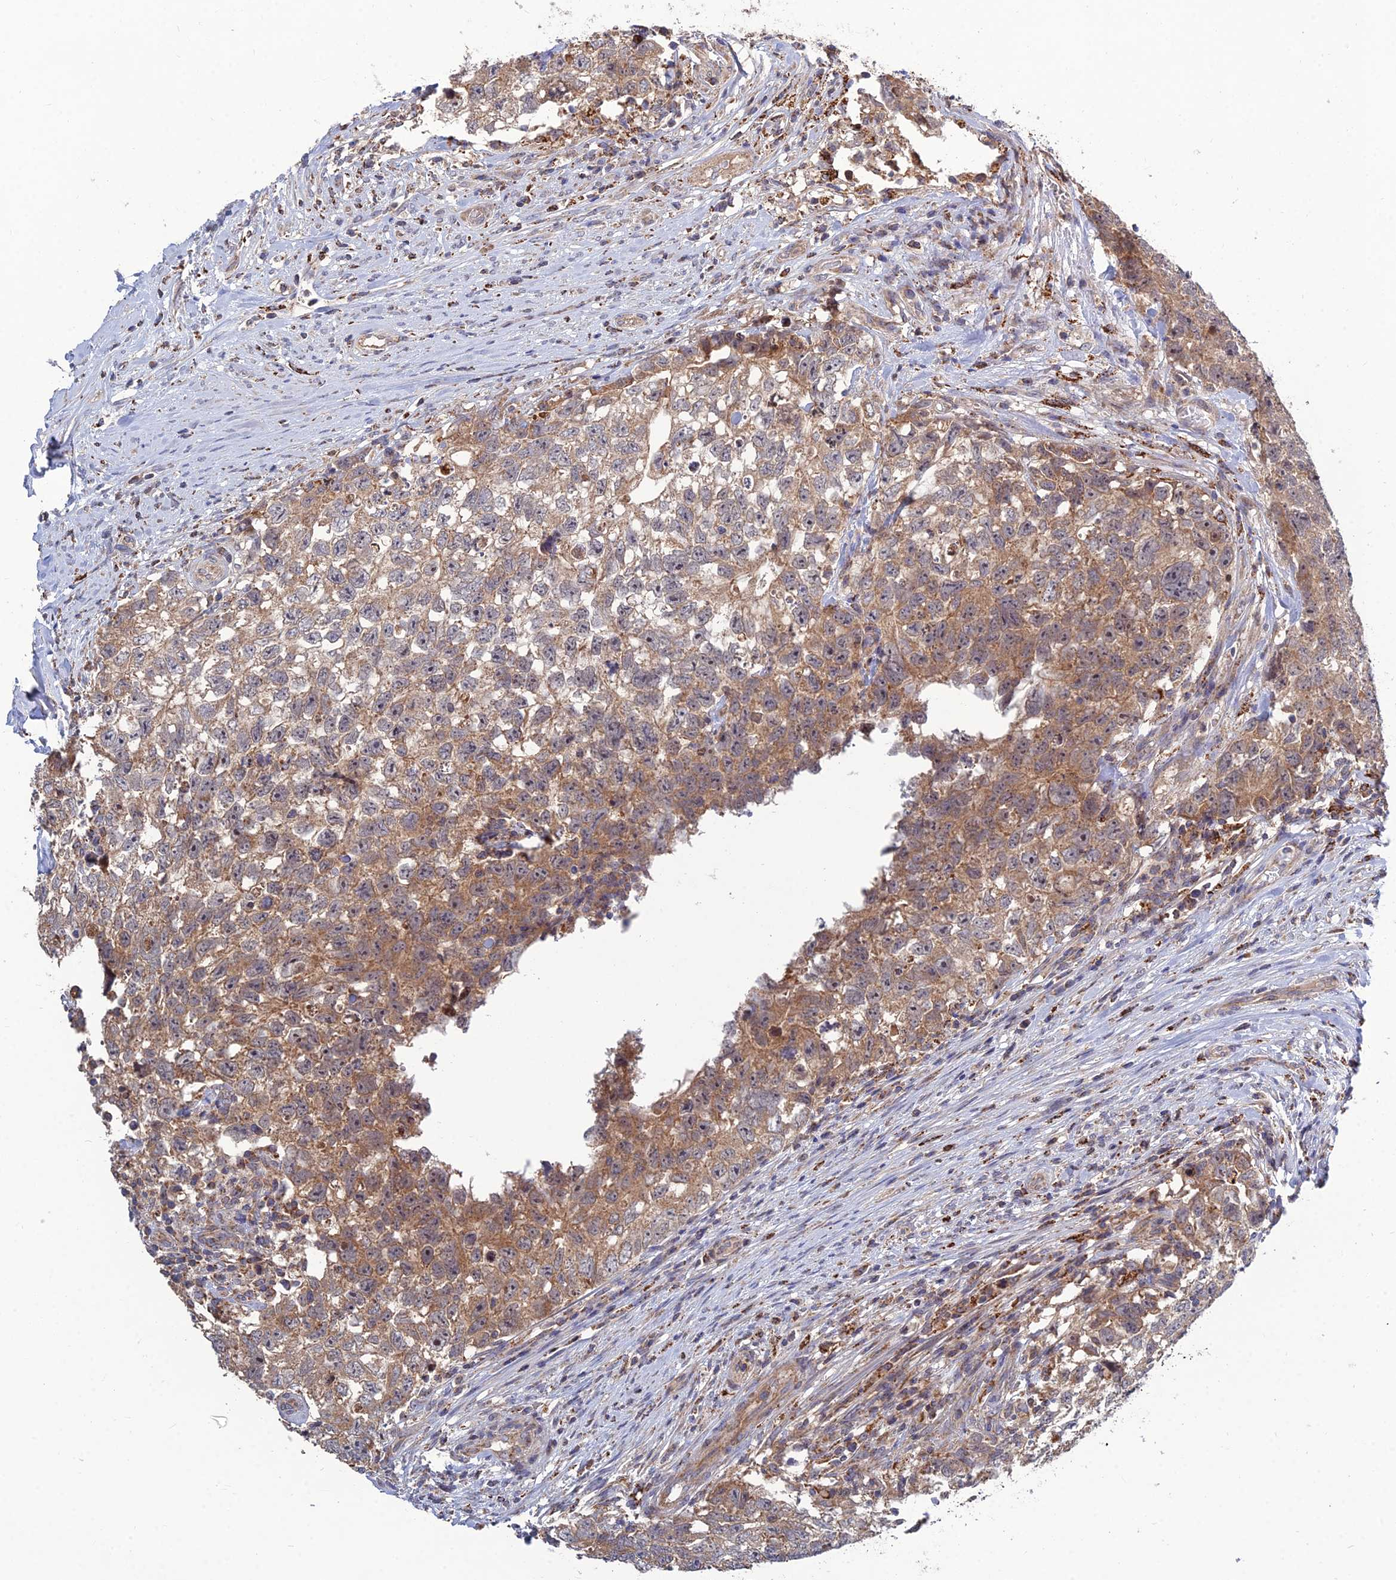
{"staining": {"intensity": "moderate", "quantity": "<25%", "location": "cytoplasmic/membranous"}, "tissue": "testis cancer", "cell_type": "Tumor cells", "image_type": "cancer", "snomed": [{"axis": "morphology", "description": "Seminoma, NOS"}, {"axis": "morphology", "description": "Carcinoma, Embryonal, NOS"}, {"axis": "topography", "description": "Testis"}], "caption": "A brown stain shows moderate cytoplasmic/membranous positivity of a protein in human testis cancer (embryonal carcinoma) tumor cells.", "gene": "RIC8B", "patient": {"sex": "male", "age": 29}}